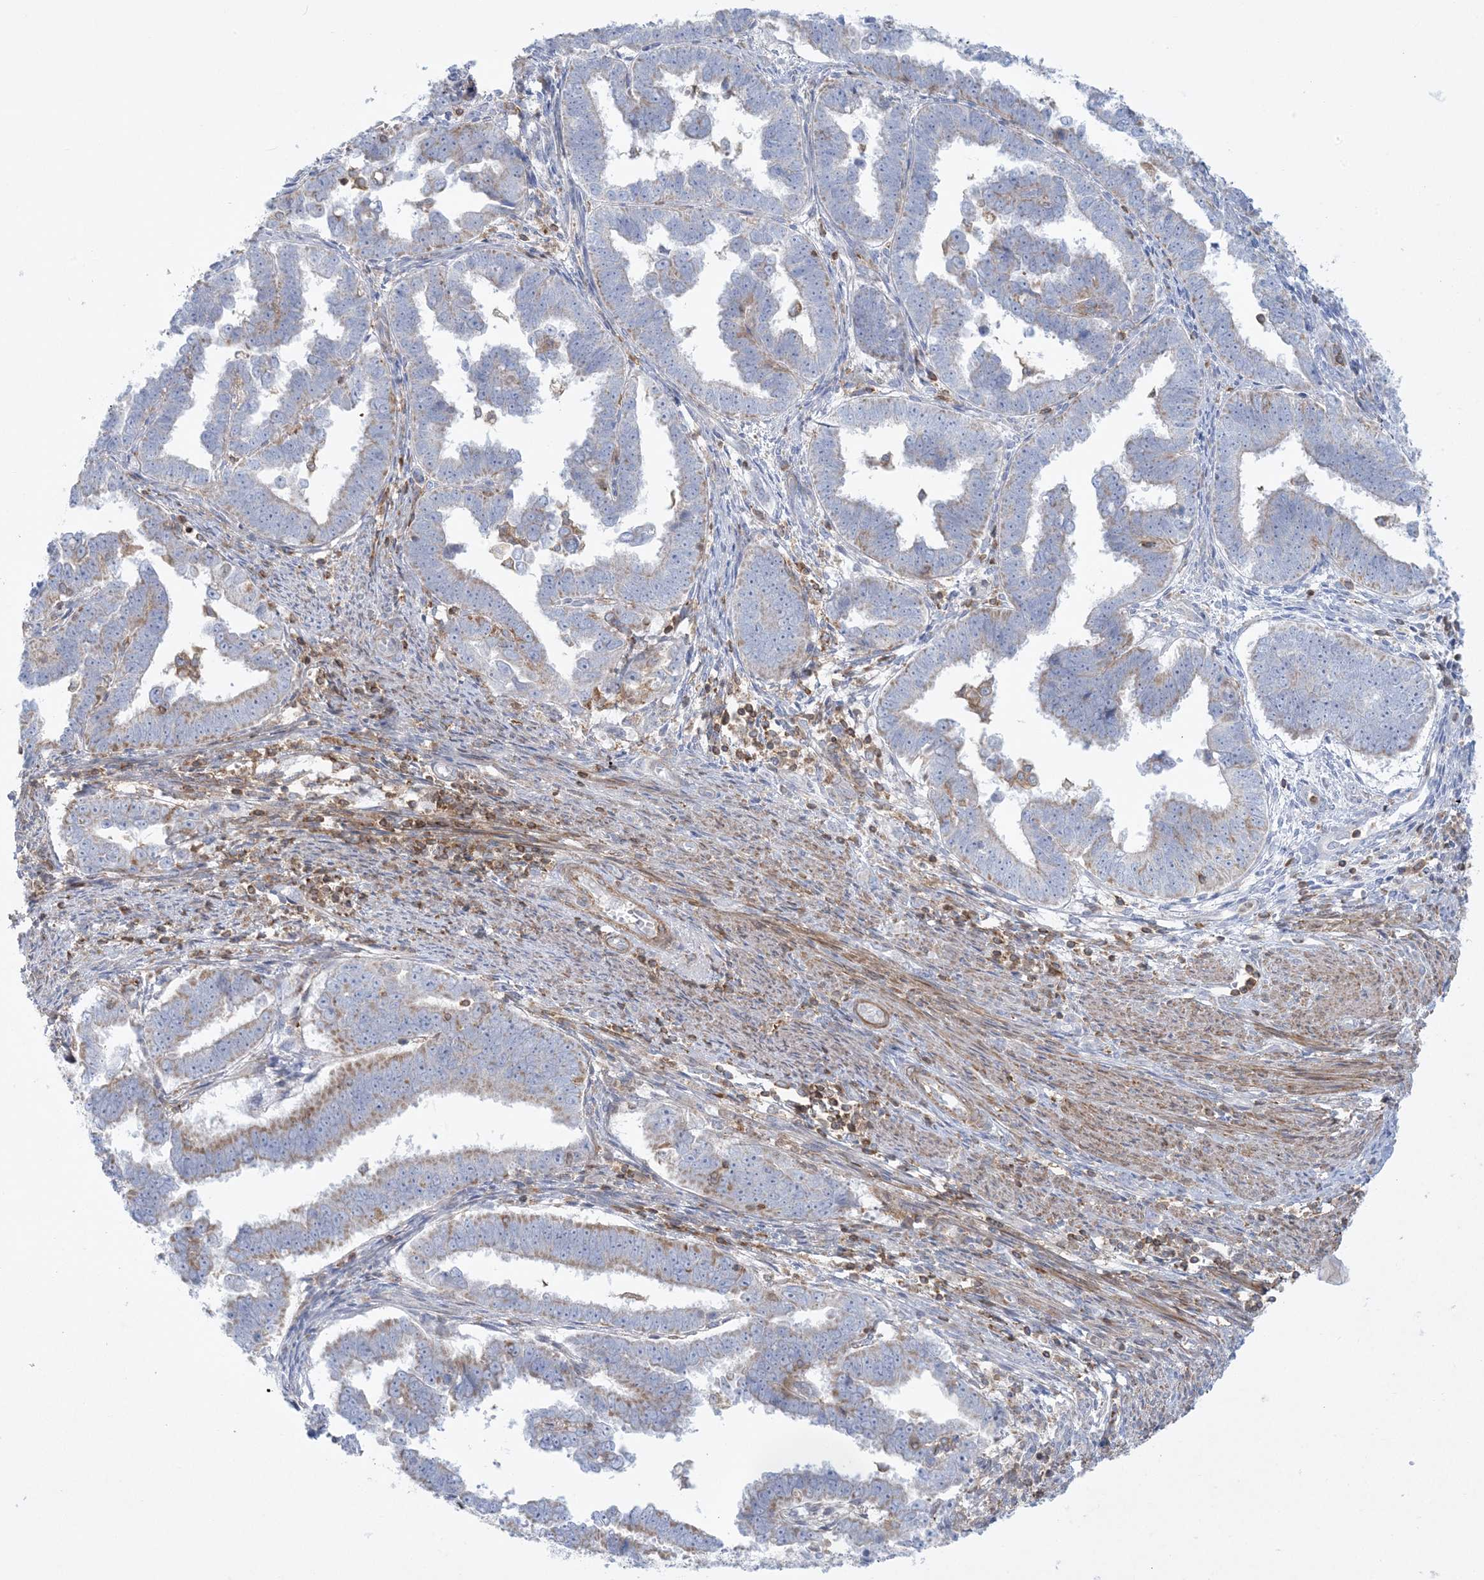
{"staining": {"intensity": "moderate", "quantity": "25%-75%", "location": "cytoplasmic/membranous"}, "tissue": "endometrial cancer", "cell_type": "Tumor cells", "image_type": "cancer", "snomed": [{"axis": "morphology", "description": "Adenocarcinoma, NOS"}, {"axis": "topography", "description": "Endometrium"}], "caption": "An immunohistochemistry (IHC) image of neoplastic tissue is shown. Protein staining in brown shows moderate cytoplasmic/membranous positivity in endometrial cancer (adenocarcinoma) within tumor cells. (DAB (3,3'-diaminobenzidine) IHC, brown staining for protein, blue staining for nuclei).", "gene": "ARHGAP30", "patient": {"sex": "female", "age": 75}}